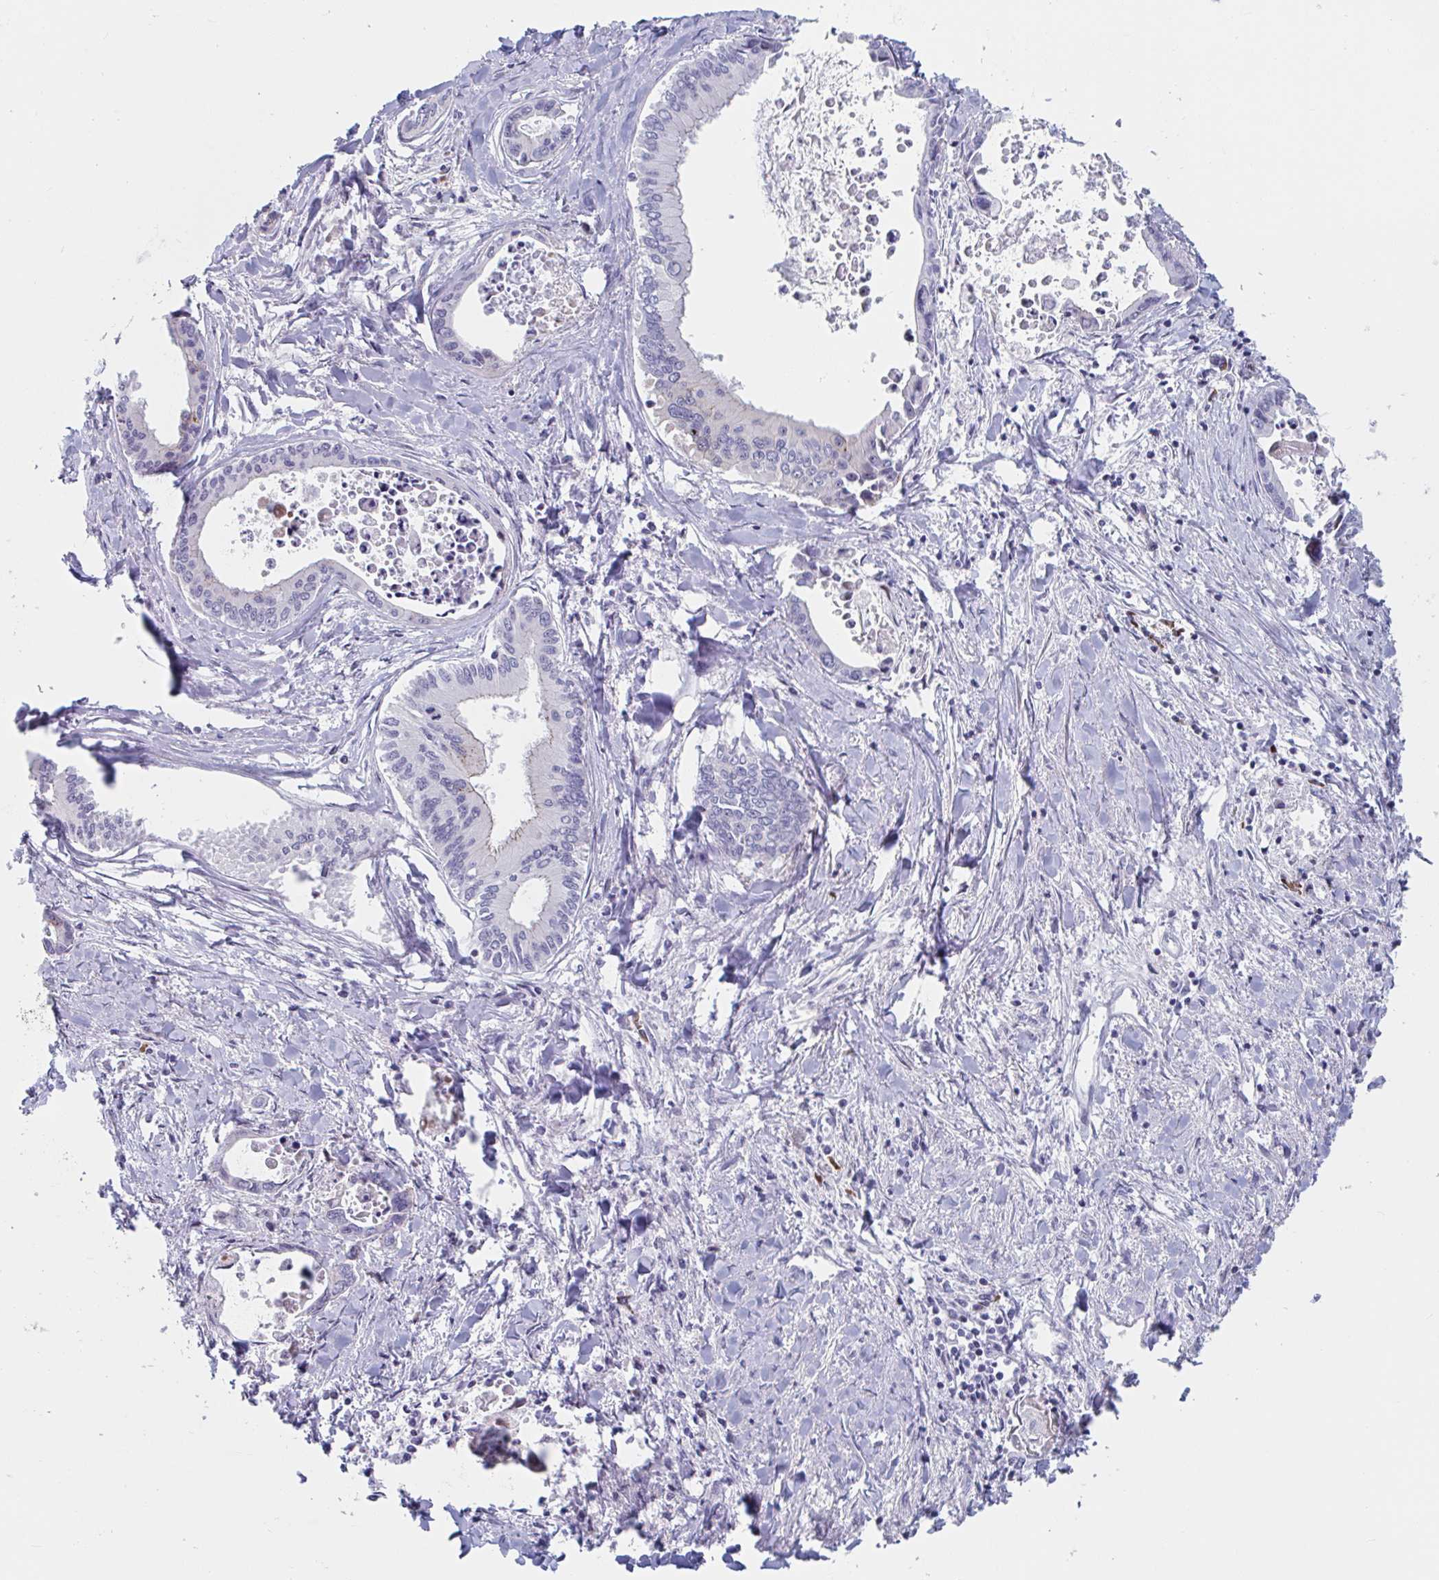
{"staining": {"intensity": "weak", "quantity": "<25%", "location": "cytoplasmic/membranous"}, "tissue": "liver cancer", "cell_type": "Tumor cells", "image_type": "cancer", "snomed": [{"axis": "morphology", "description": "Cholangiocarcinoma"}, {"axis": "topography", "description": "Liver"}], "caption": "High magnification brightfield microscopy of liver cholangiocarcinoma stained with DAB (brown) and counterstained with hematoxylin (blue): tumor cells show no significant staining.", "gene": "DUXA", "patient": {"sex": "male", "age": 66}}